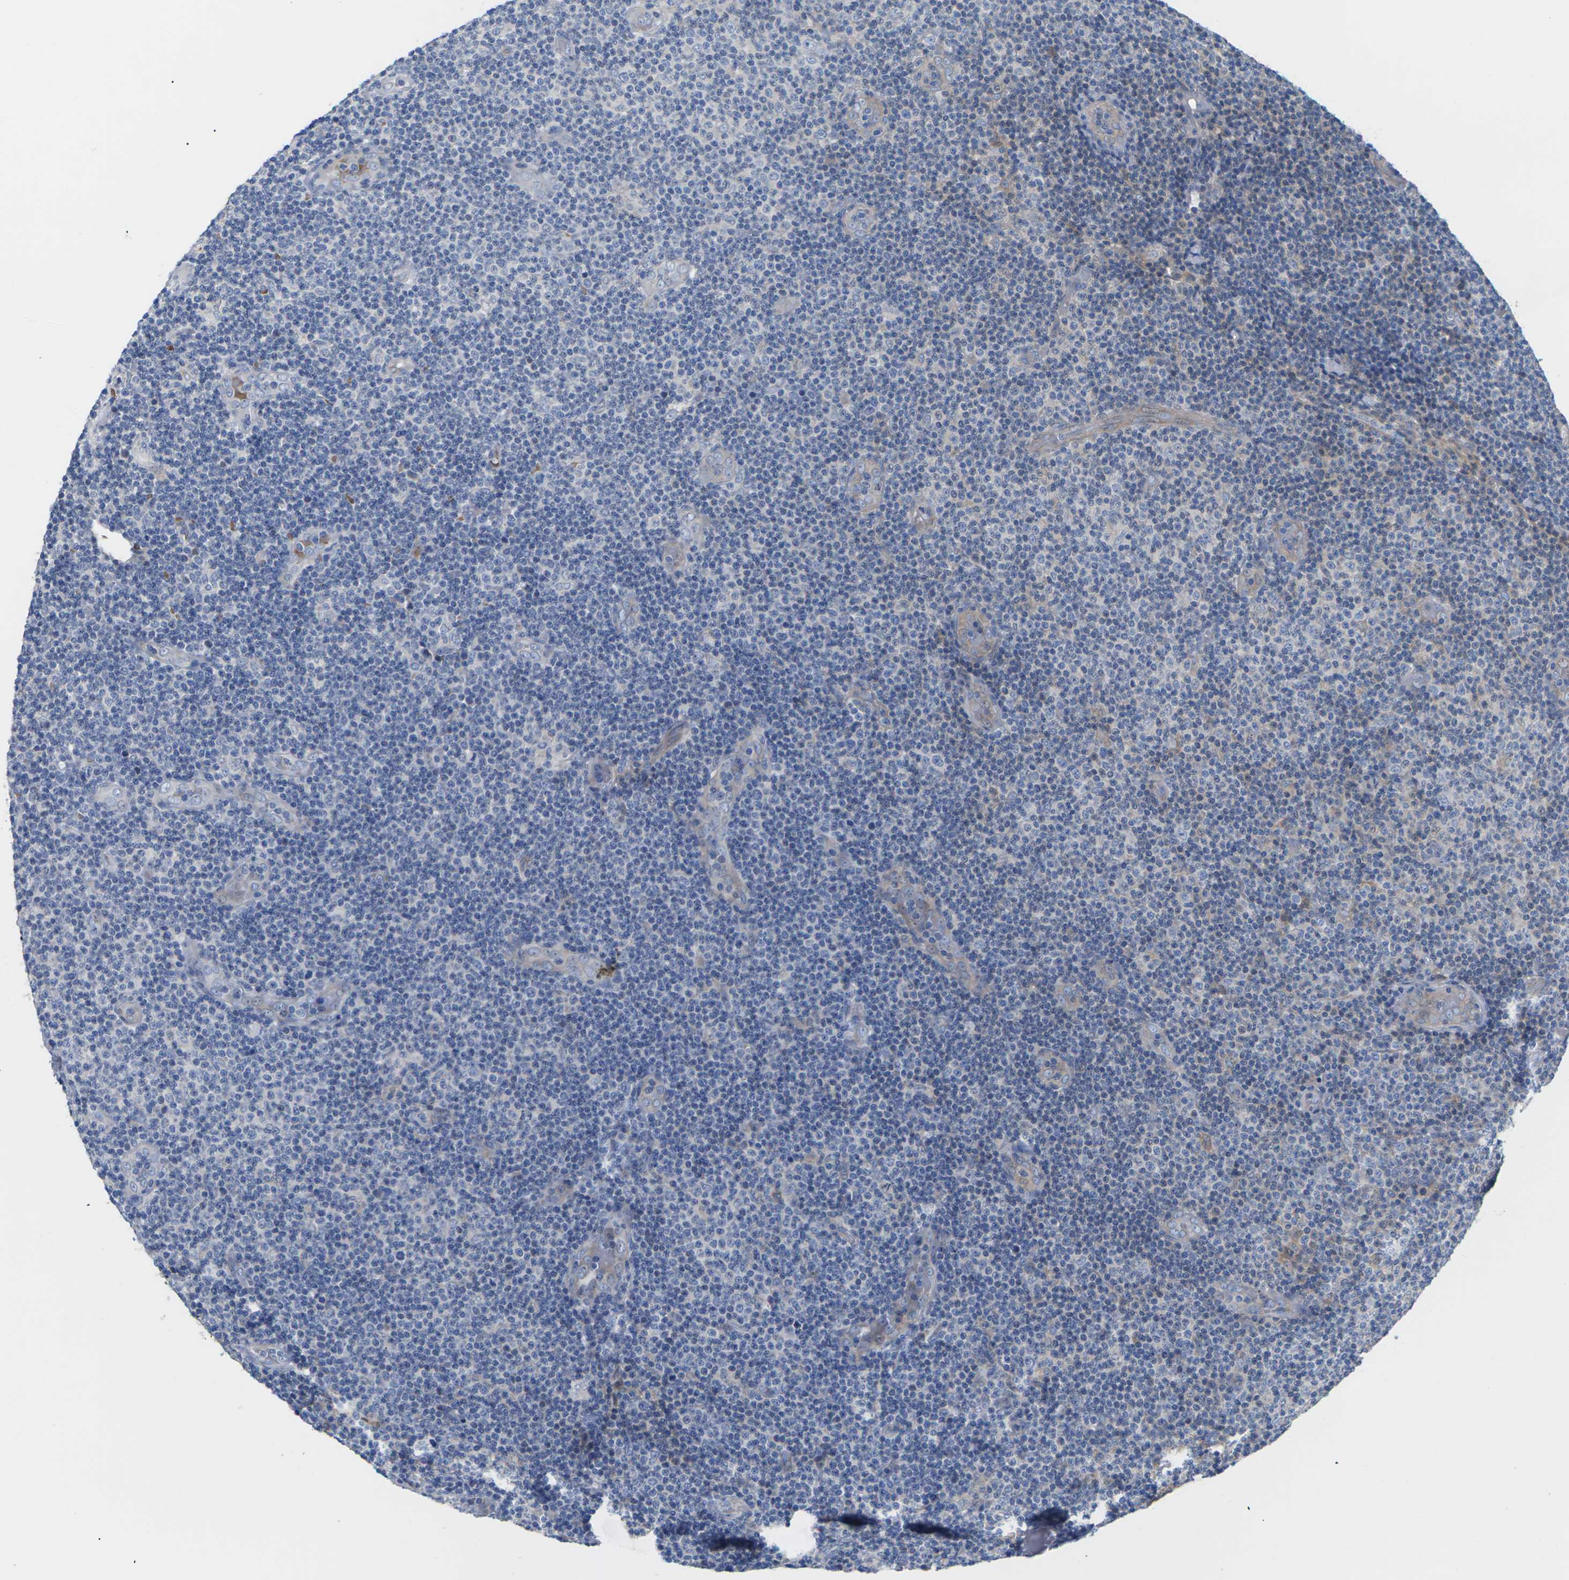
{"staining": {"intensity": "negative", "quantity": "none", "location": "none"}, "tissue": "lymphoma", "cell_type": "Tumor cells", "image_type": "cancer", "snomed": [{"axis": "morphology", "description": "Malignant lymphoma, non-Hodgkin's type, Low grade"}, {"axis": "topography", "description": "Lymph node"}], "caption": "A micrograph of malignant lymphoma, non-Hodgkin's type (low-grade) stained for a protein demonstrates no brown staining in tumor cells. (Brightfield microscopy of DAB (3,3'-diaminobenzidine) IHC at high magnification).", "gene": "TMCO4", "patient": {"sex": "male", "age": 83}}